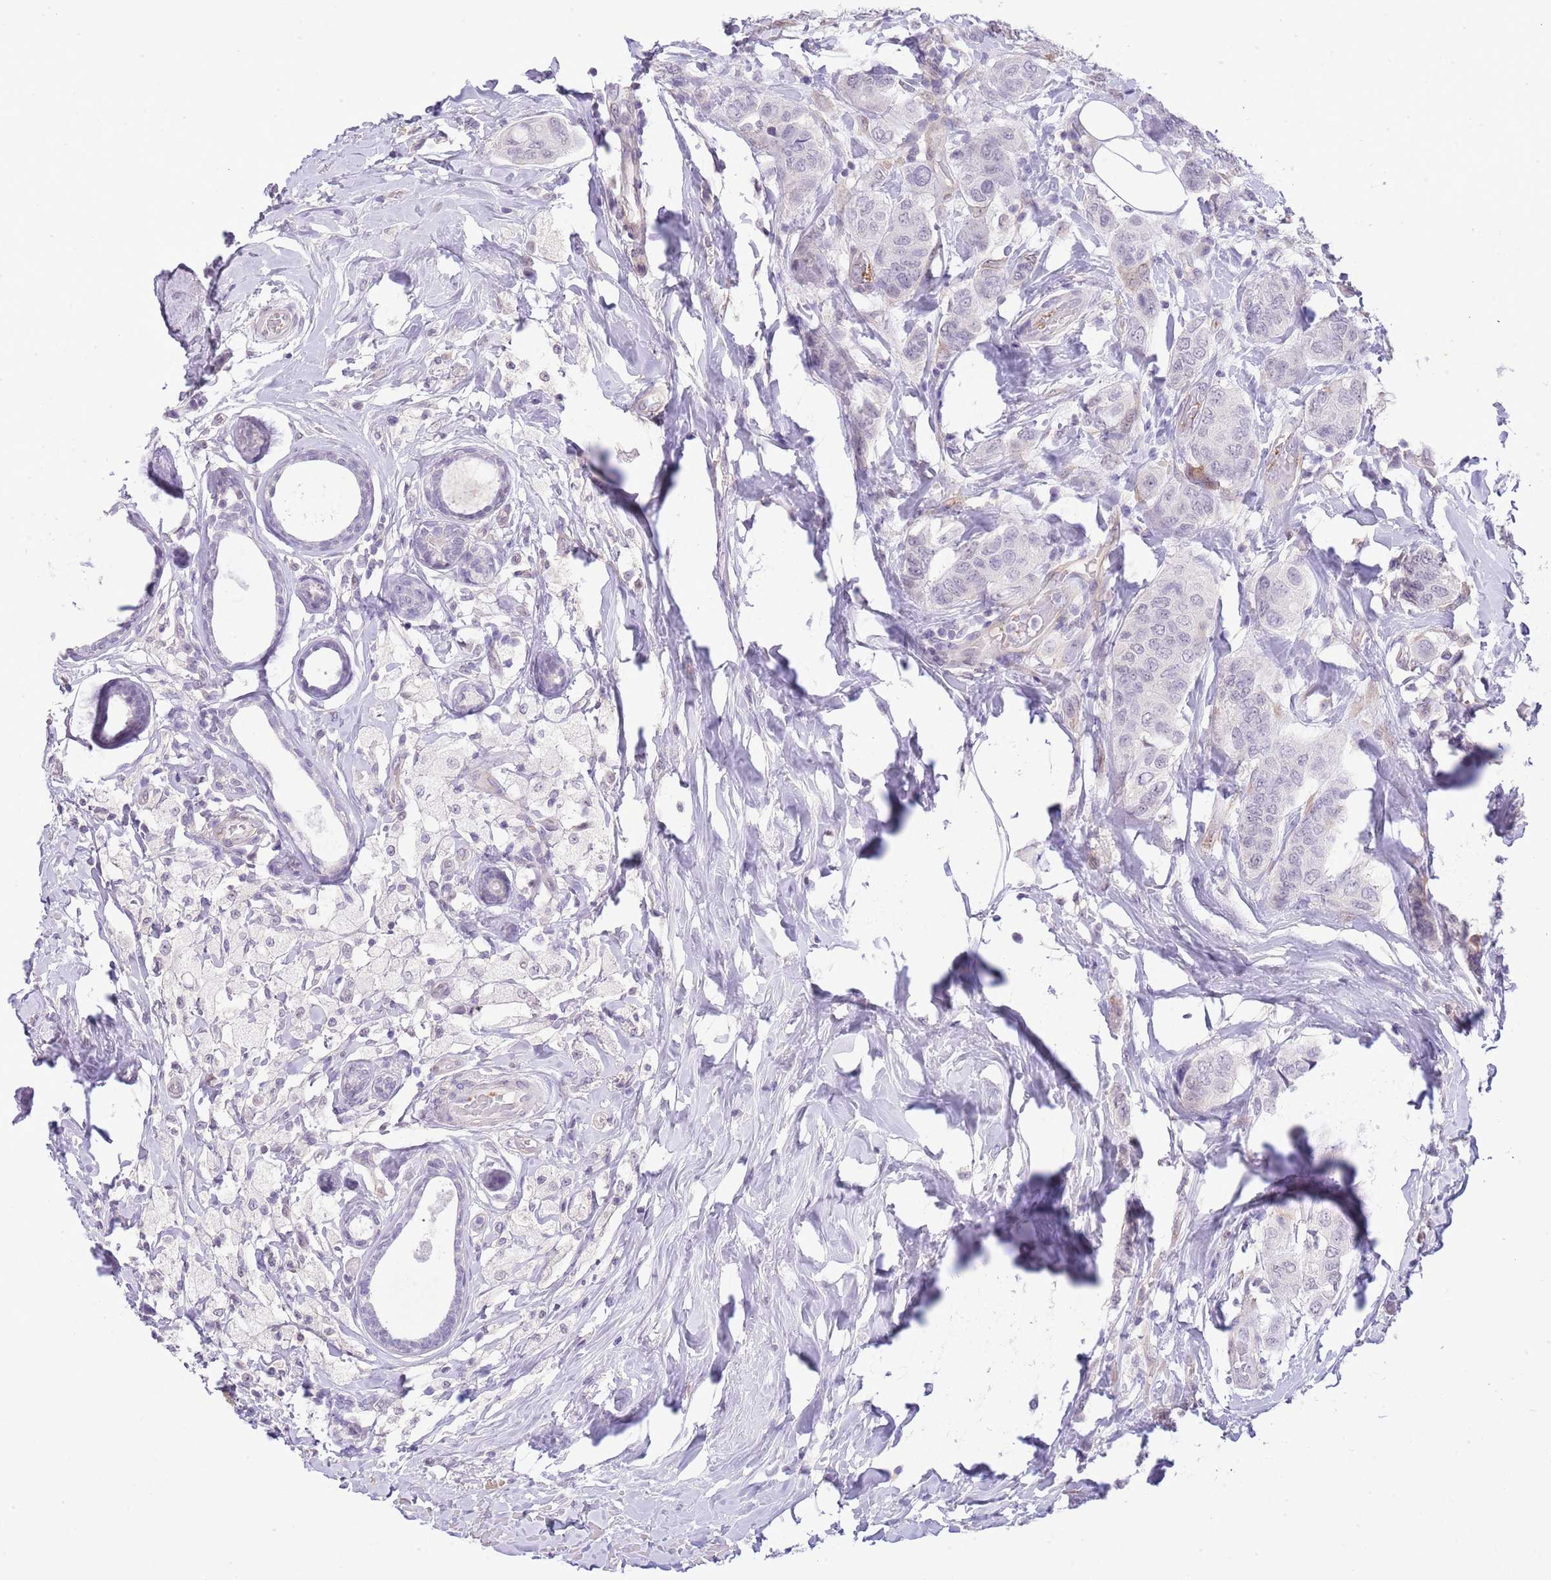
{"staining": {"intensity": "negative", "quantity": "none", "location": "none"}, "tissue": "breast cancer", "cell_type": "Tumor cells", "image_type": "cancer", "snomed": [{"axis": "morphology", "description": "Lobular carcinoma"}, {"axis": "topography", "description": "Breast"}], "caption": "DAB immunohistochemical staining of human breast cancer exhibits no significant positivity in tumor cells.", "gene": "MIDN", "patient": {"sex": "female", "age": 51}}